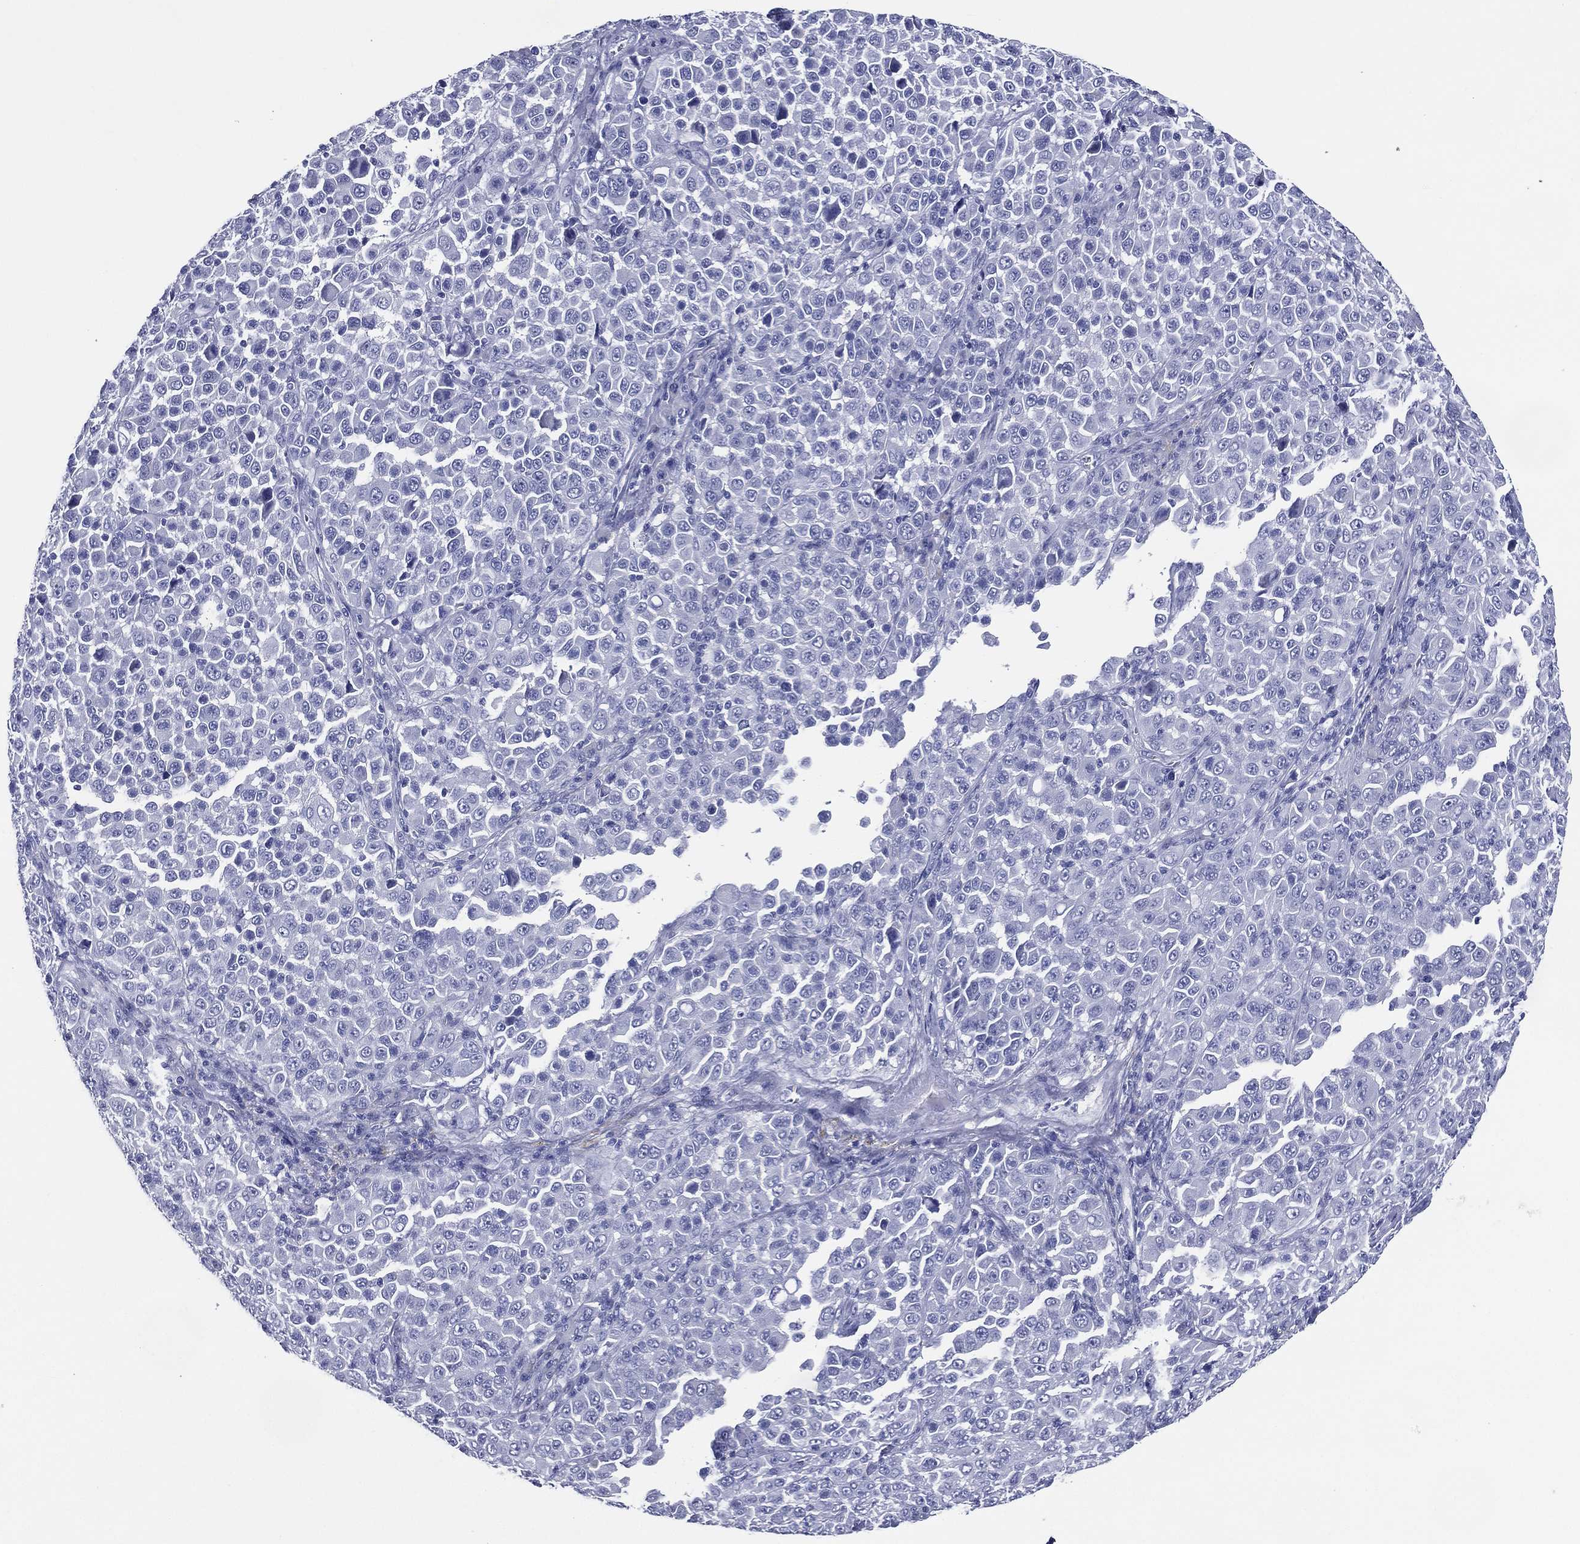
{"staining": {"intensity": "negative", "quantity": "none", "location": "none"}, "tissue": "melanoma", "cell_type": "Tumor cells", "image_type": "cancer", "snomed": [{"axis": "morphology", "description": "Malignant melanoma, NOS"}, {"axis": "topography", "description": "Skin"}], "caption": "Human malignant melanoma stained for a protein using IHC exhibits no staining in tumor cells.", "gene": "ACE2", "patient": {"sex": "female", "age": 57}}